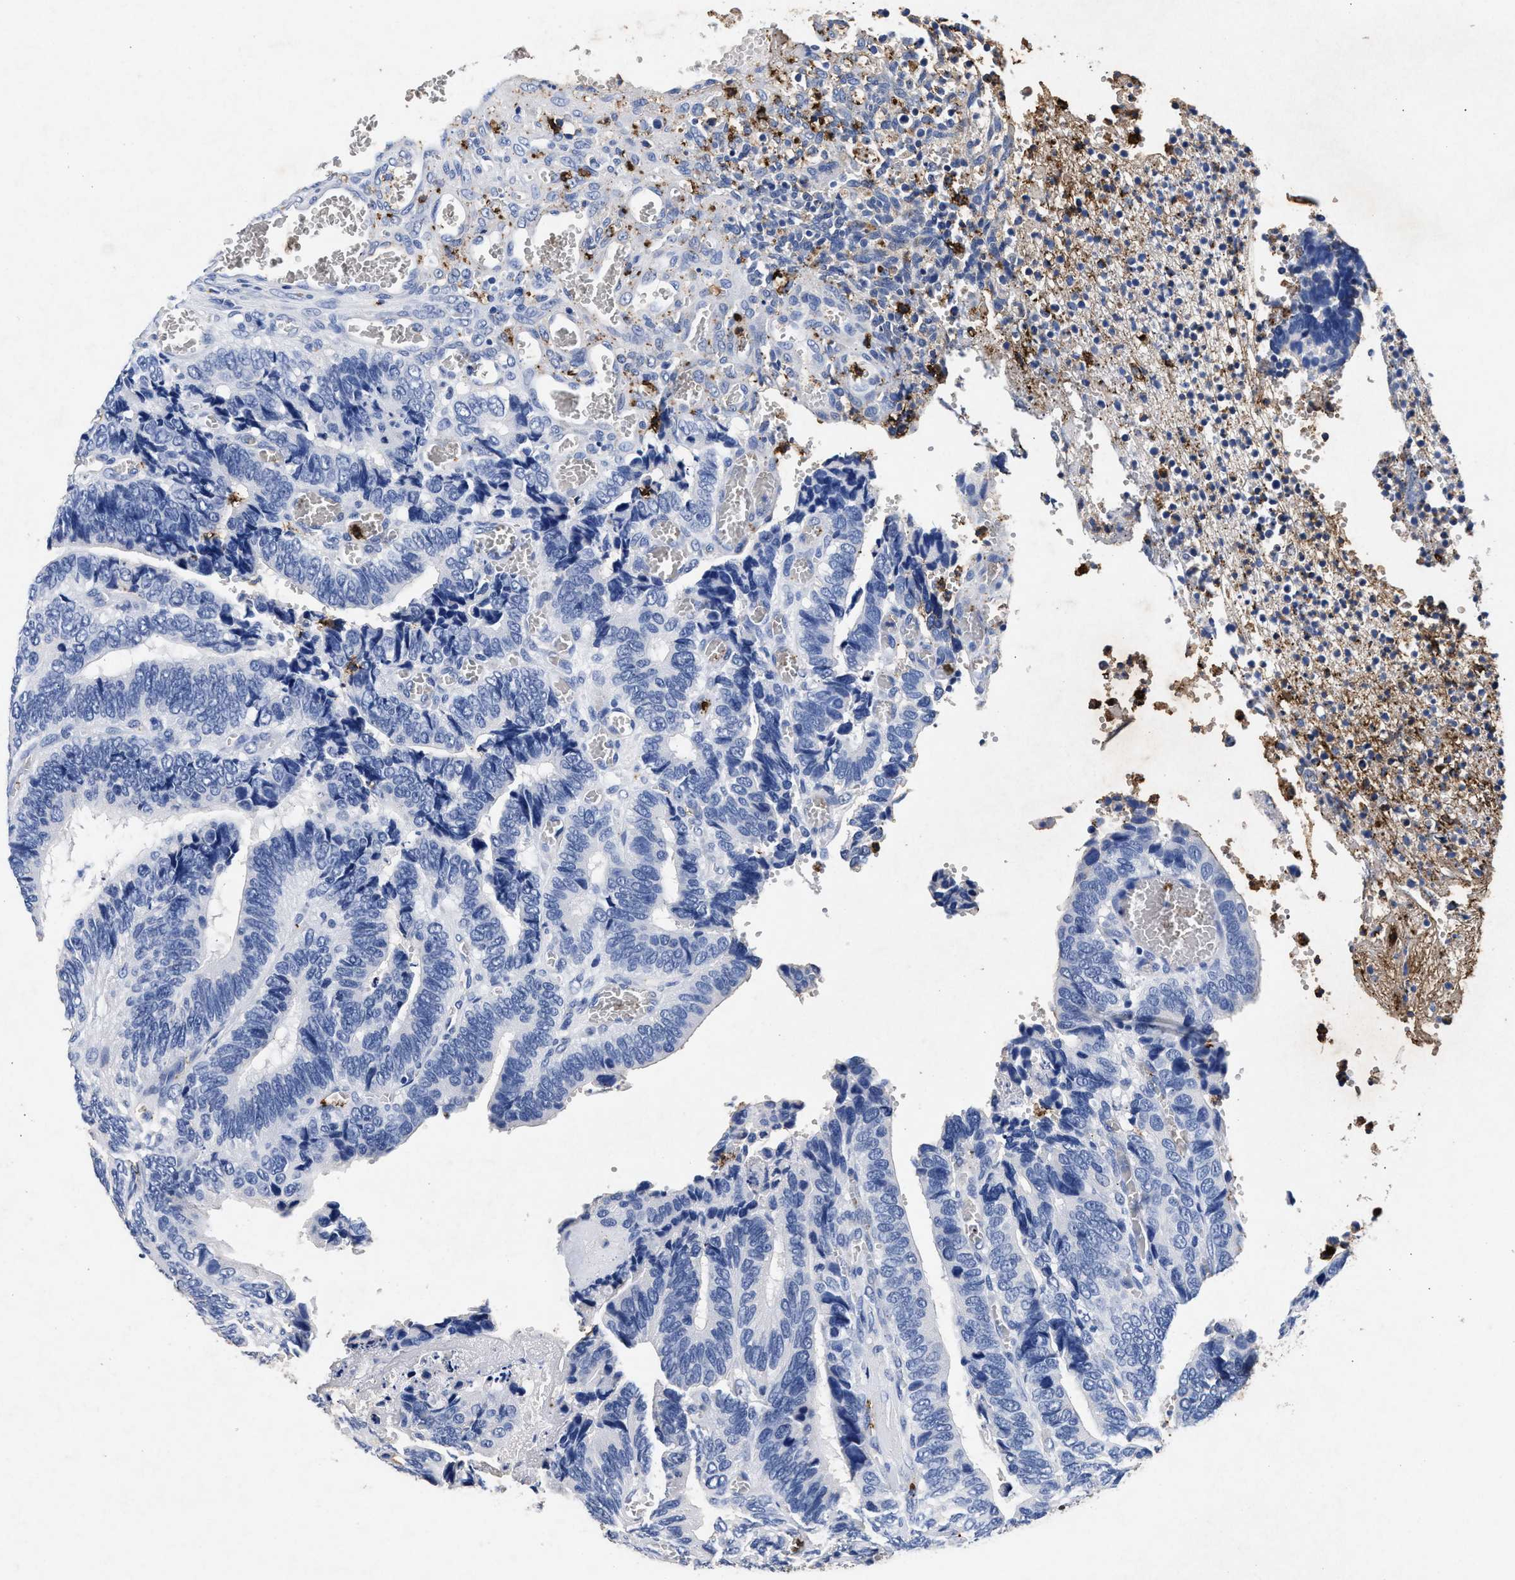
{"staining": {"intensity": "negative", "quantity": "none", "location": "none"}, "tissue": "colorectal cancer", "cell_type": "Tumor cells", "image_type": "cancer", "snomed": [{"axis": "morphology", "description": "Adenocarcinoma, NOS"}, {"axis": "topography", "description": "Colon"}], "caption": "DAB (3,3'-diaminobenzidine) immunohistochemical staining of colorectal cancer (adenocarcinoma) displays no significant staining in tumor cells.", "gene": "LTB4R2", "patient": {"sex": "male", "age": 72}}